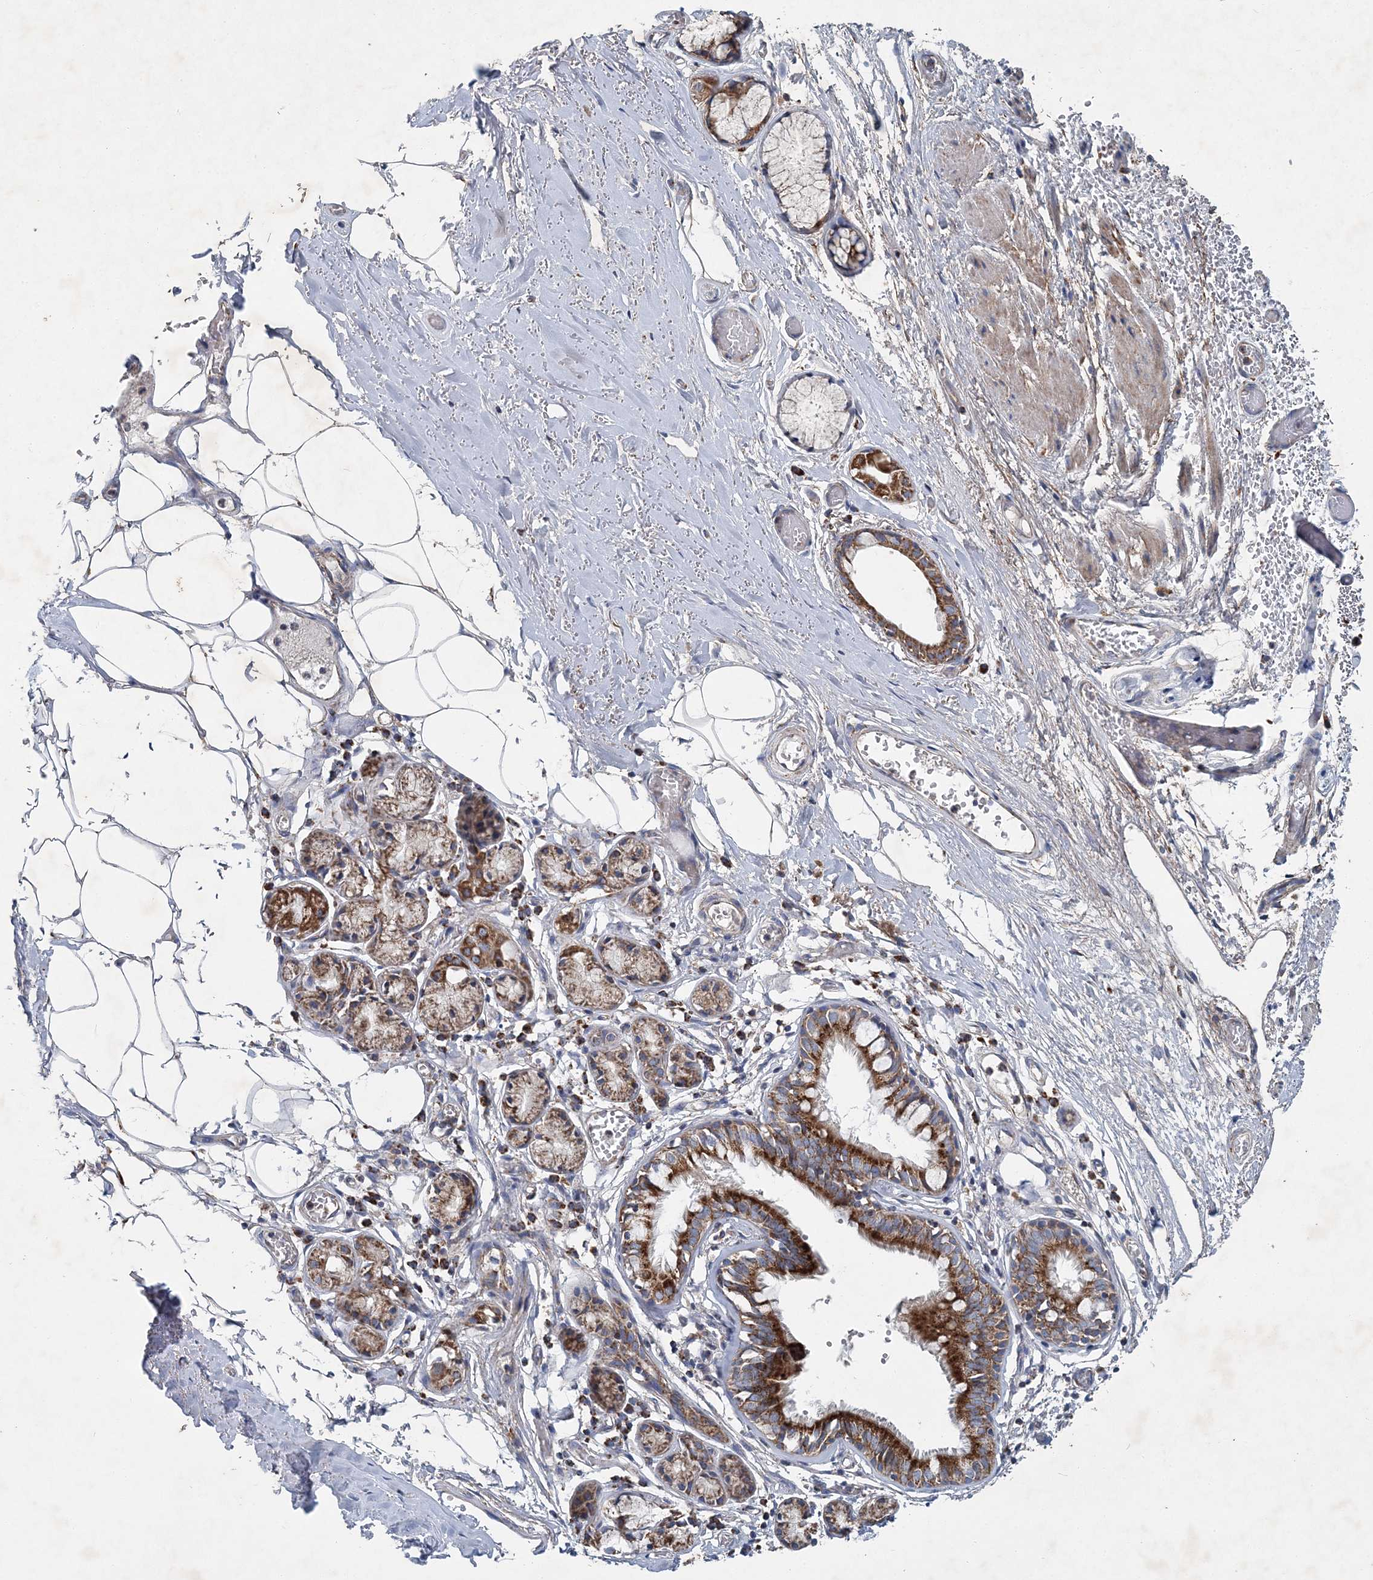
{"staining": {"intensity": "strong", "quantity": ">75%", "location": "cytoplasmic/membranous"}, "tissue": "bronchus", "cell_type": "Respiratory epithelial cells", "image_type": "normal", "snomed": [{"axis": "morphology", "description": "Normal tissue, NOS"}, {"axis": "topography", "description": "Bronchus"}, {"axis": "topography", "description": "Lung"}], "caption": "Protein positivity by immunohistochemistry shows strong cytoplasmic/membranous staining in about >75% of respiratory epithelial cells in normal bronchus. (Stains: DAB (3,3'-diaminobenzidine) in brown, nuclei in blue, Microscopy: brightfield microscopy at high magnification).", "gene": "SPAG16", "patient": {"sex": "male", "age": 56}}